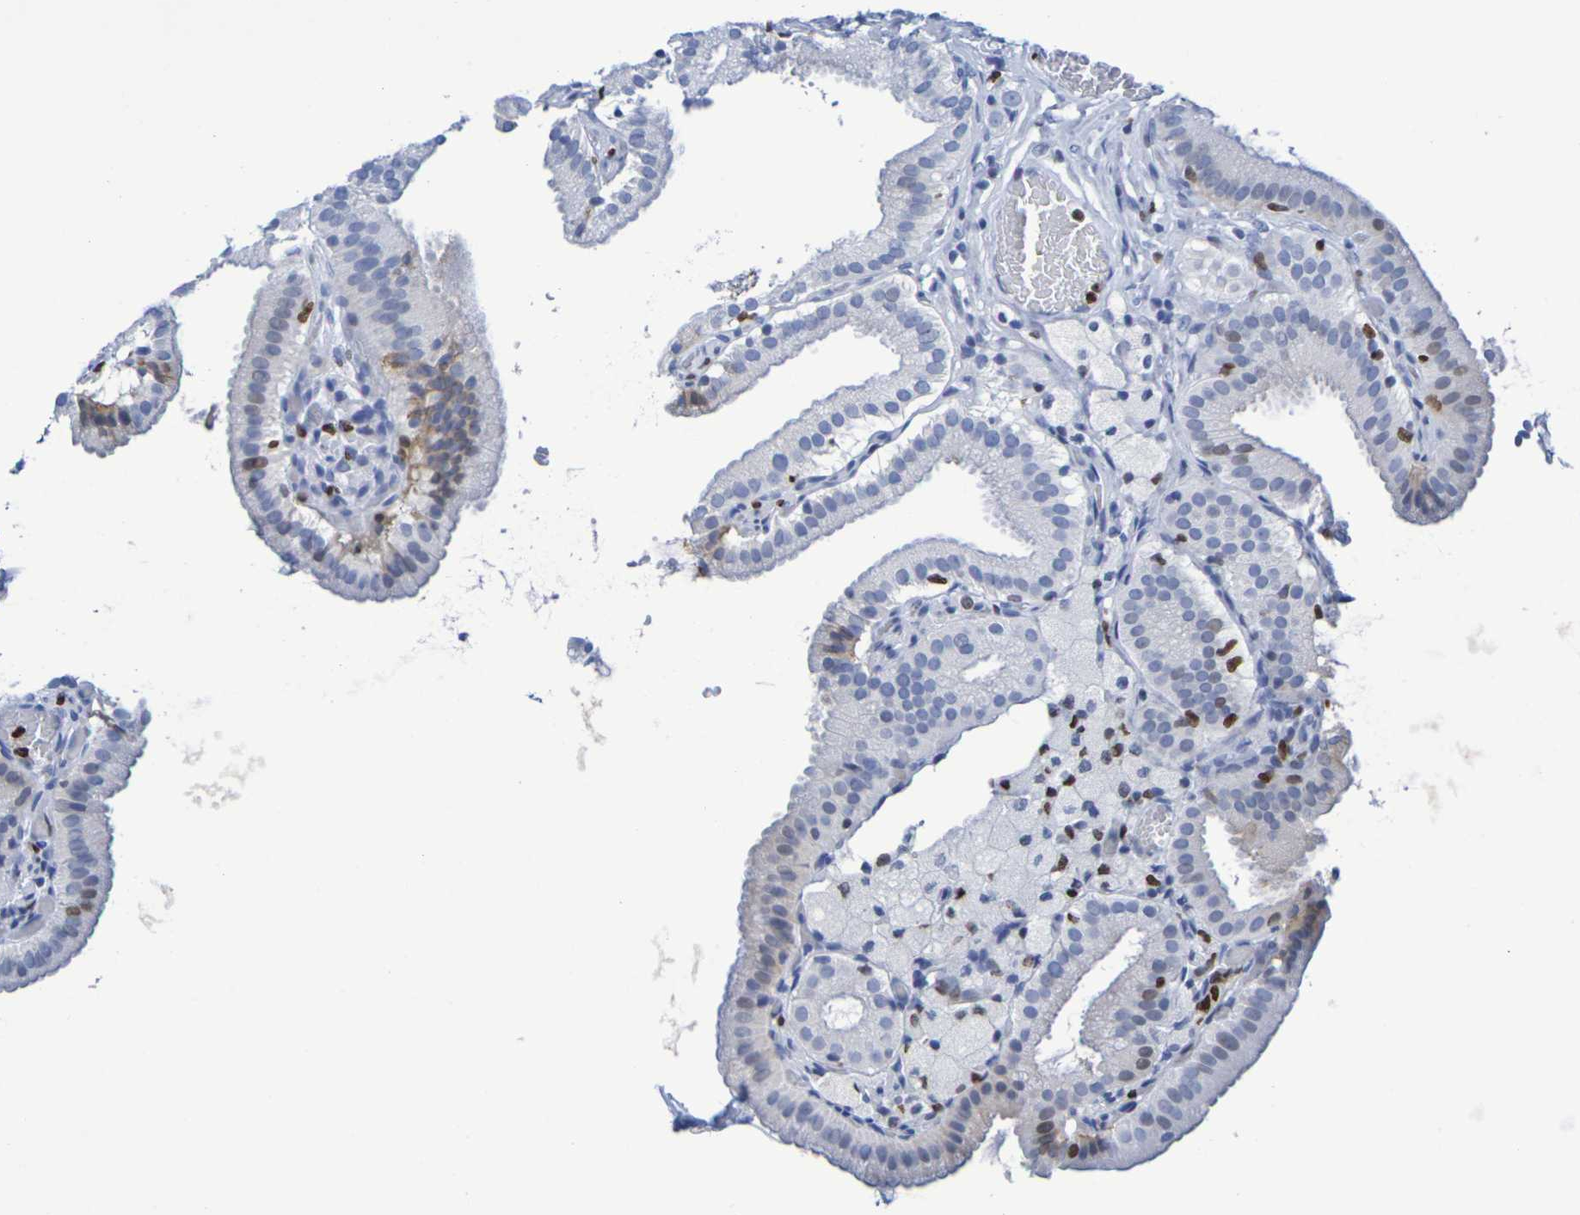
{"staining": {"intensity": "moderate", "quantity": "<25%", "location": "cytoplasmic/membranous,nuclear"}, "tissue": "gallbladder", "cell_type": "Glandular cells", "image_type": "normal", "snomed": [{"axis": "morphology", "description": "Normal tissue, NOS"}, {"axis": "topography", "description": "Gallbladder"}], "caption": "Brown immunohistochemical staining in benign human gallbladder exhibits moderate cytoplasmic/membranous,nuclear positivity in about <25% of glandular cells. (Stains: DAB in brown, nuclei in blue, Microscopy: brightfield microscopy at high magnification).", "gene": "H1", "patient": {"sex": "male", "age": 54}}